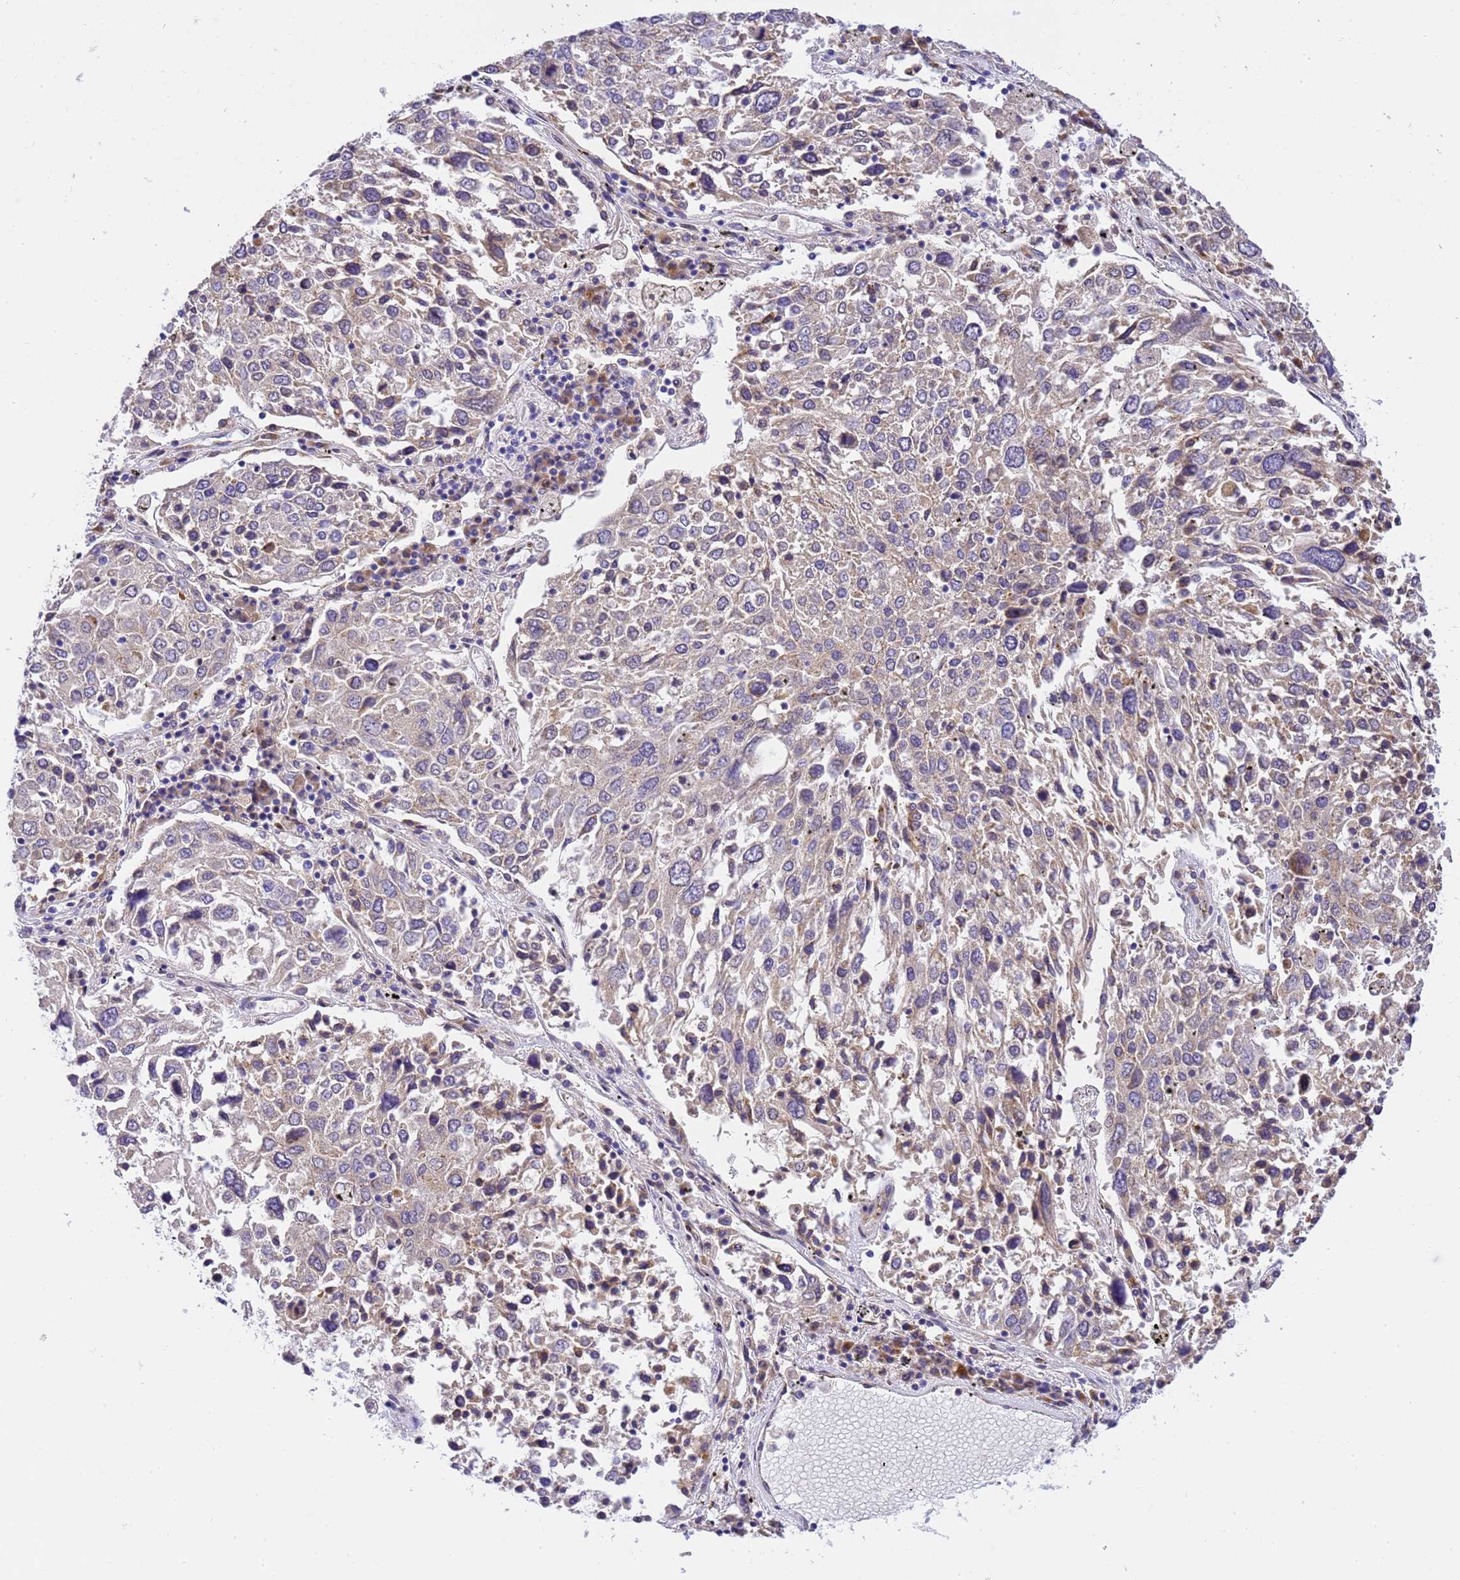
{"staining": {"intensity": "weak", "quantity": "25%-75%", "location": "cytoplasmic/membranous"}, "tissue": "lung cancer", "cell_type": "Tumor cells", "image_type": "cancer", "snomed": [{"axis": "morphology", "description": "Squamous cell carcinoma, NOS"}, {"axis": "topography", "description": "Lung"}], "caption": "Immunohistochemical staining of squamous cell carcinoma (lung) shows weak cytoplasmic/membranous protein staining in approximately 25%-75% of tumor cells. The staining was performed using DAB (3,3'-diaminobenzidine) to visualize the protein expression in brown, while the nuclei were stained in blue with hematoxylin (Magnification: 20x).", "gene": "RHBDD3", "patient": {"sex": "male", "age": 65}}